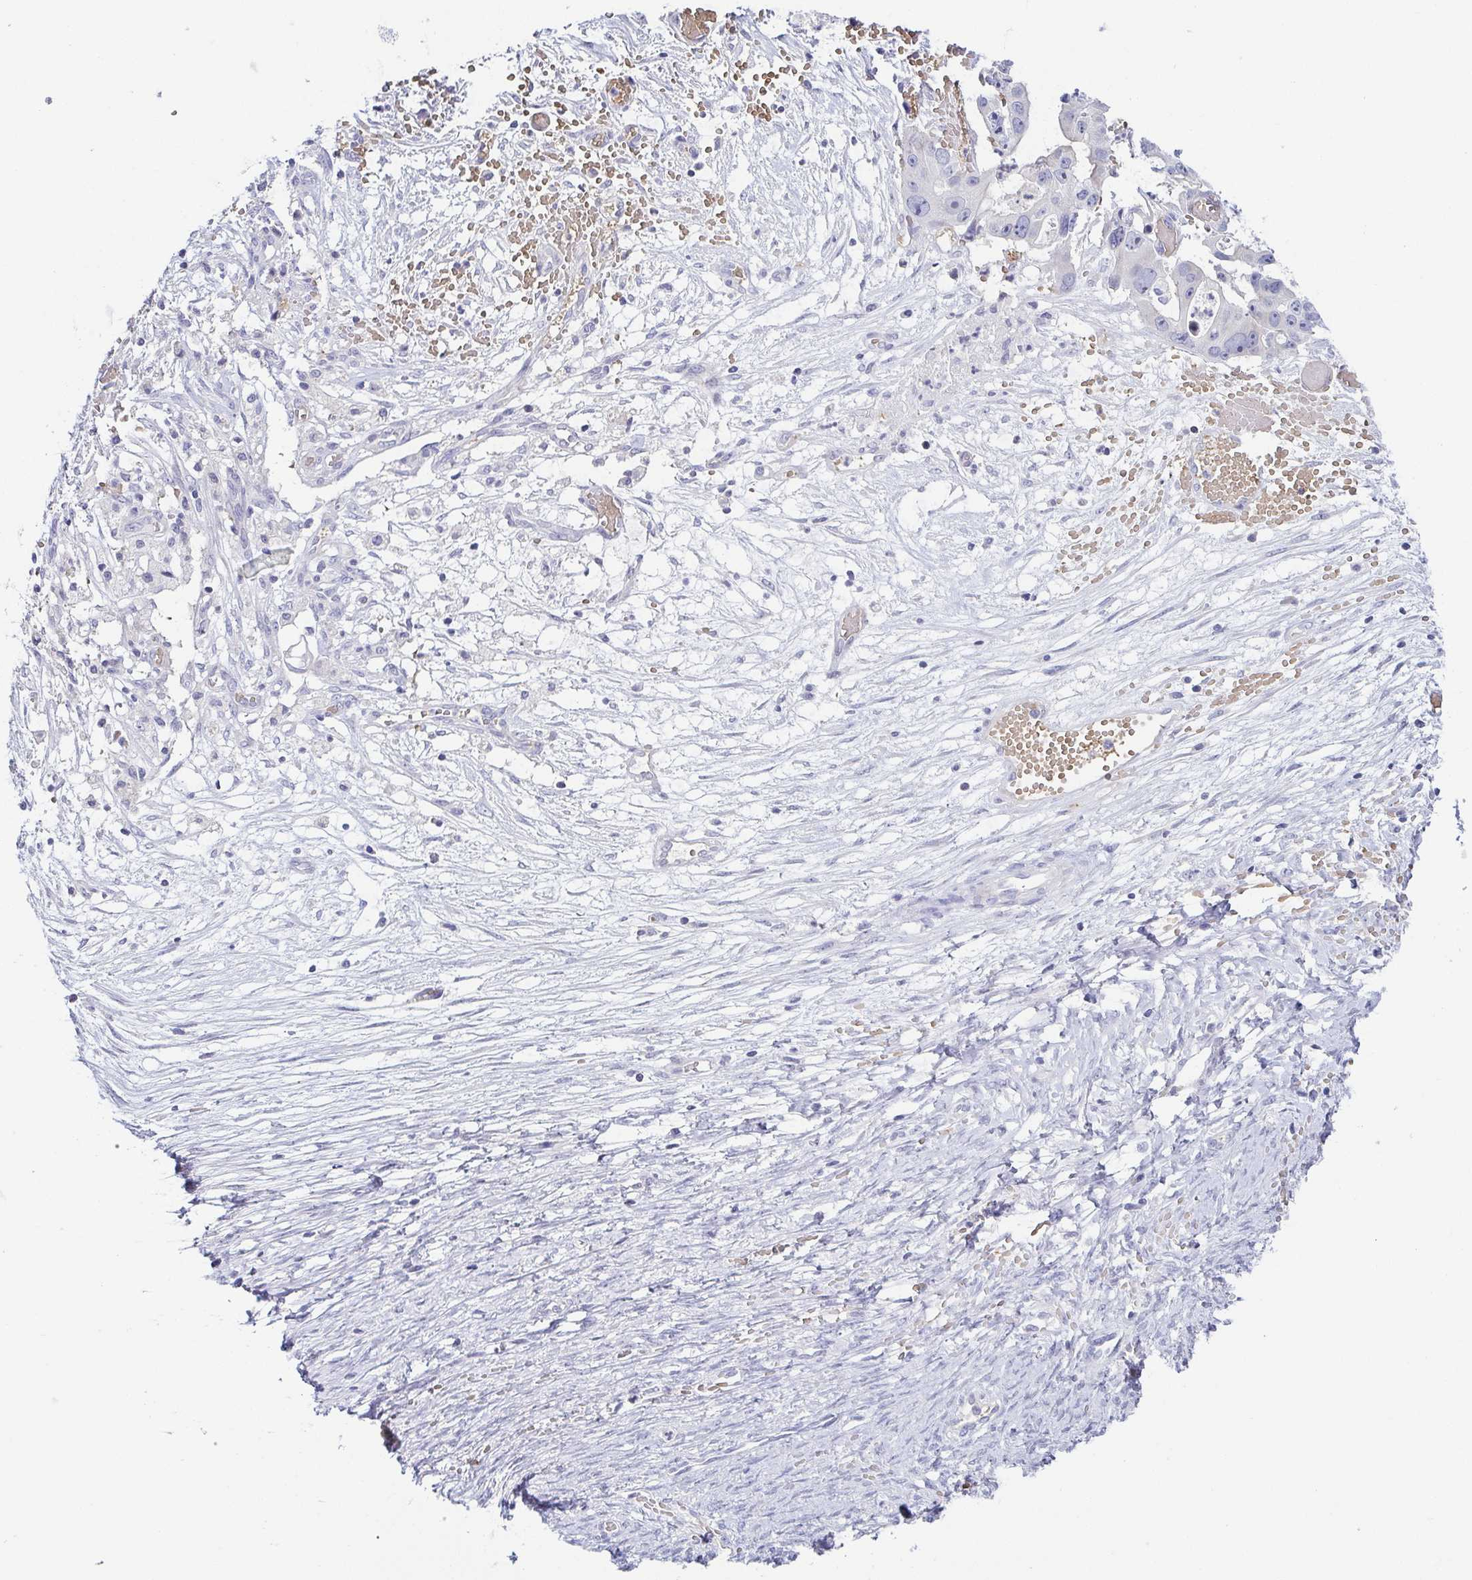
{"staining": {"intensity": "negative", "quantity": "none", "location": "none"}, "tissue": "ovarian cancer", "cell_type": "Tumor cells", "image_type": "cancer", "snomed": [{"axis": "morphology", "description": "Cystadenocarcinoma, serous, NOS"}, {"axis": "topography", "description": "Ovary"}], "caption": "A histopathology image of human ovarian serous cystadenocarcinoma is negative for staining in tumor cells.", "gene": "FAM162B", "patient": {"sex": "female", "age": 56}}